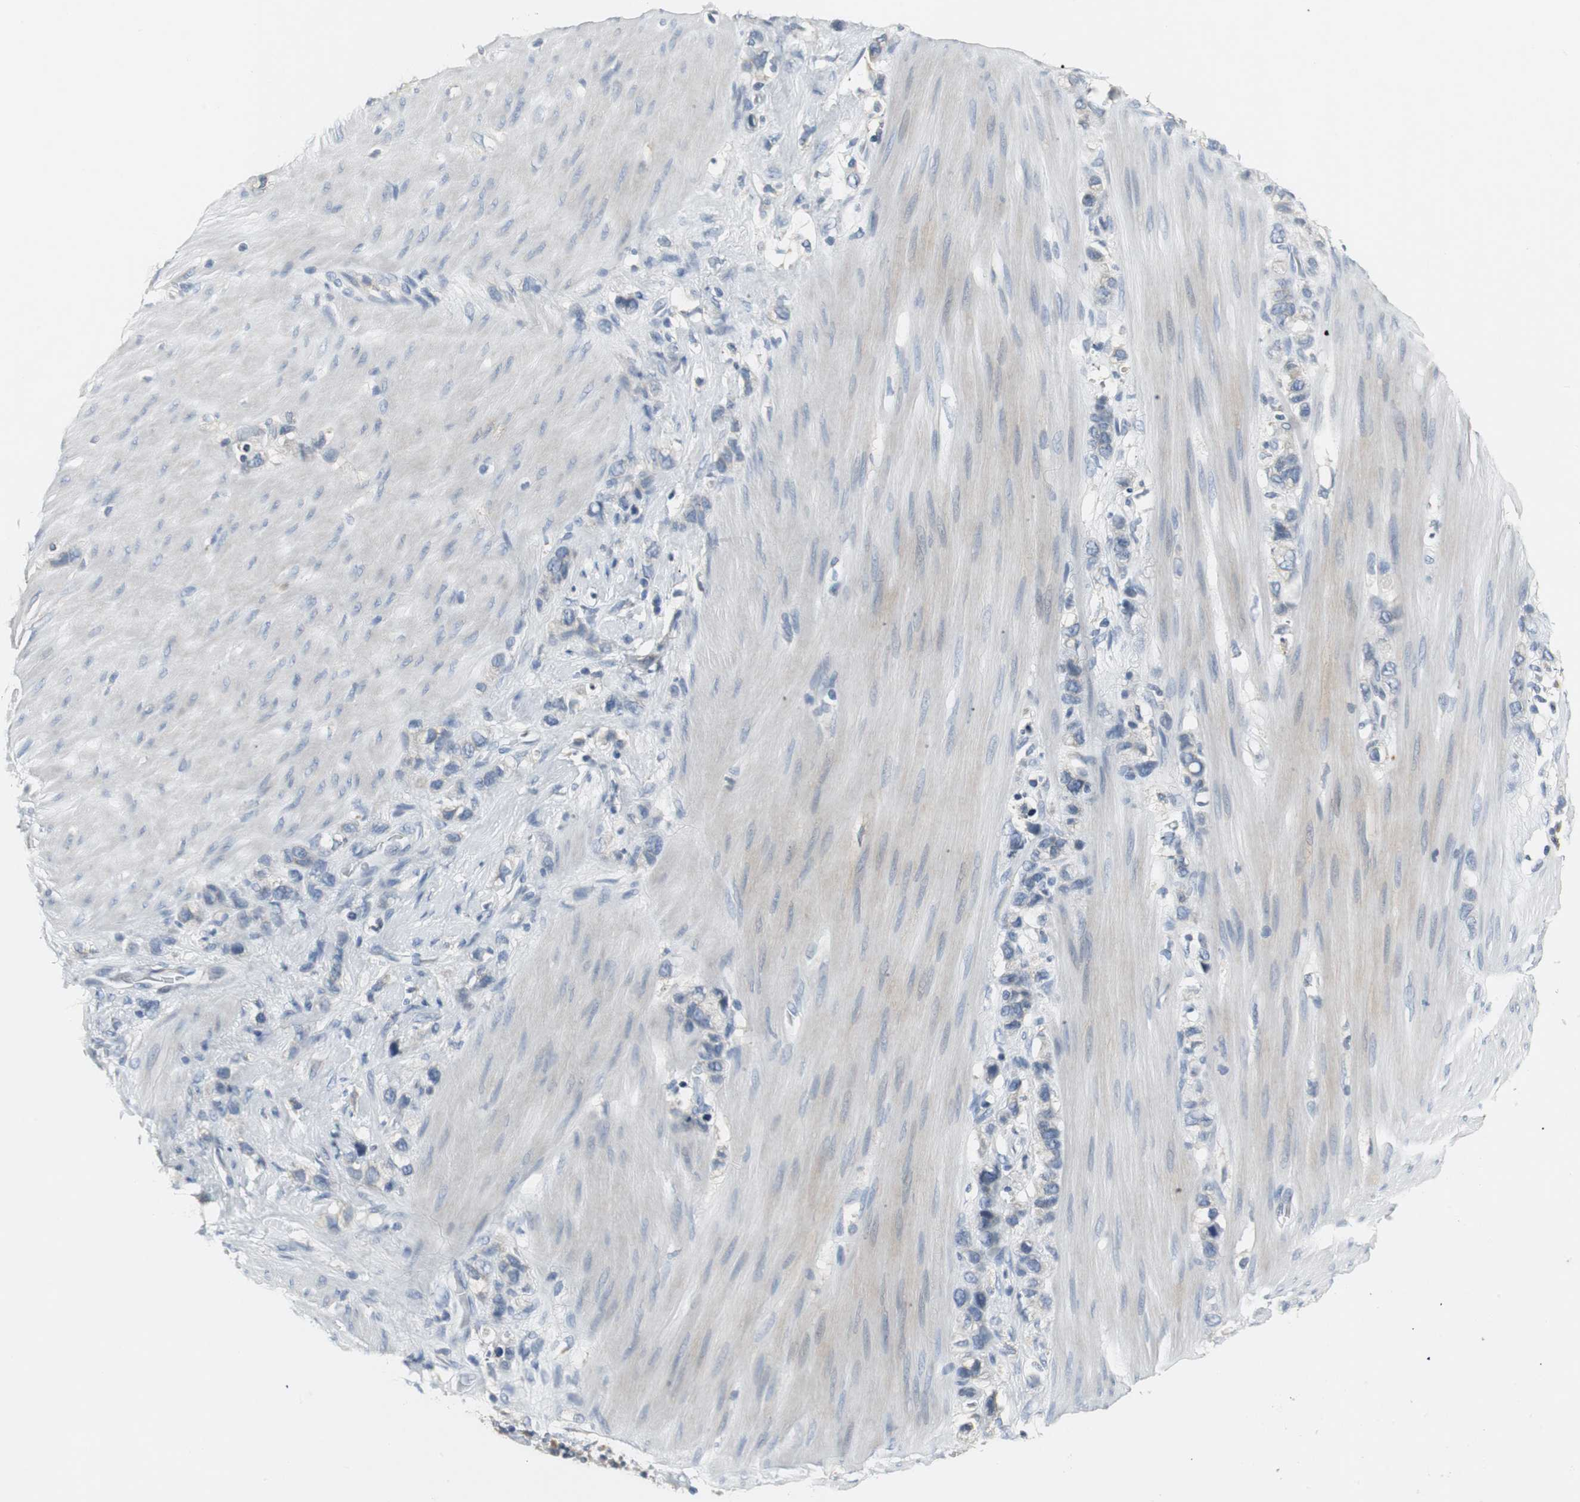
{"staining": {"intensity": "negative", "quantity": "none", "location": "none"}, "tissue": "stomach cancer", "cell_type": "Tumor cells", "image_type": "cancer", "snomed": [{"axis": "morphology", "description": "Normal tissue, NOS"}, {"axis": "morphology", "description": "Adenocarcinoma, NOS"}, {"axis": "morphology", "description": "Adenocarcinoma, High grade"}, {"axis": "topography", "description": "Stomach, upper"}, {"axis": "topography", "description": "Stomach"}], "caption": "The IHC image has no significant positivity in tumor cells of stomach adenocarcinoma tissue.", "gene": "SLC2A5", "patient": {"sex": "female", "age": 65}}